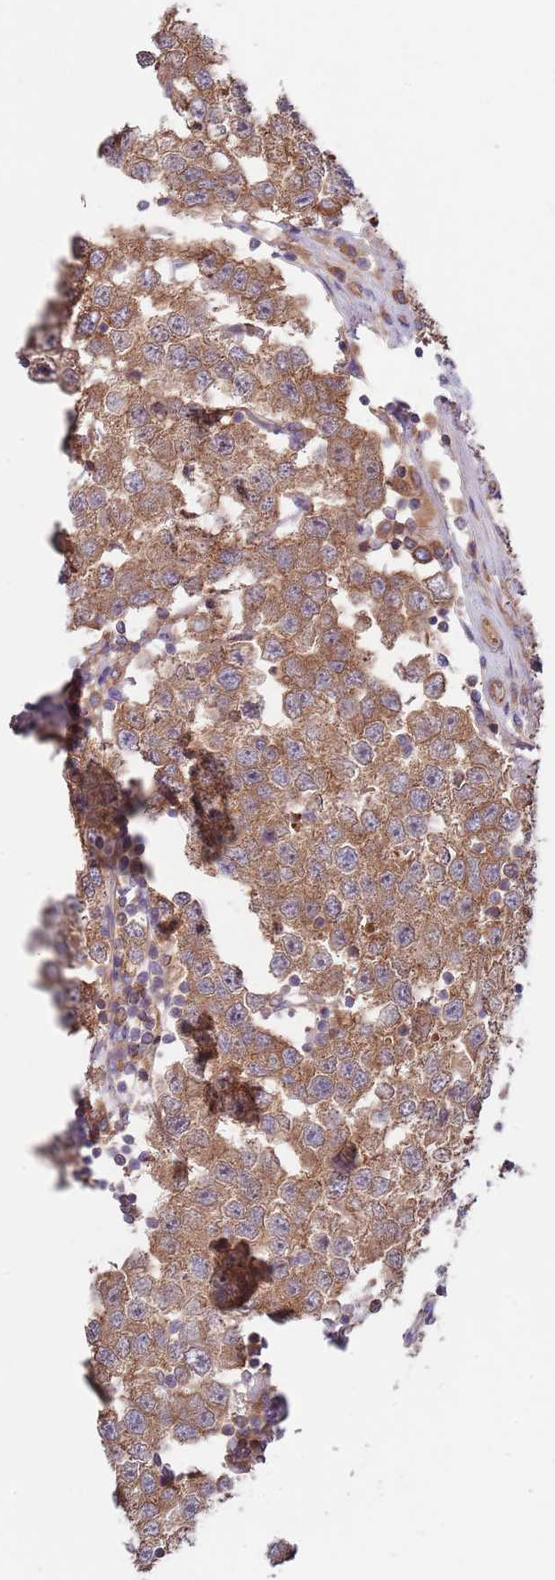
{"staining": {"intensity": "moderate", "quantity": ">75%", "location": "cytoplasmic/membranous"}, "tissue": "testis cancer", "cell_type": "Tumor cells", "image_type": "cancer", "snomed": [{"axis": "morphology", "description": "Seminoma, NOS"}, {"axis": "topography", "description": "Testis"}], "caption": "Immunohistochemical staining of testis seminoma reveals medium levels of moderate cytoplasmic/membranous positivity in approximately >75% of tumor cells.", "gene": "EIF3F", "patient": {"sex": "male", "age": 34}}